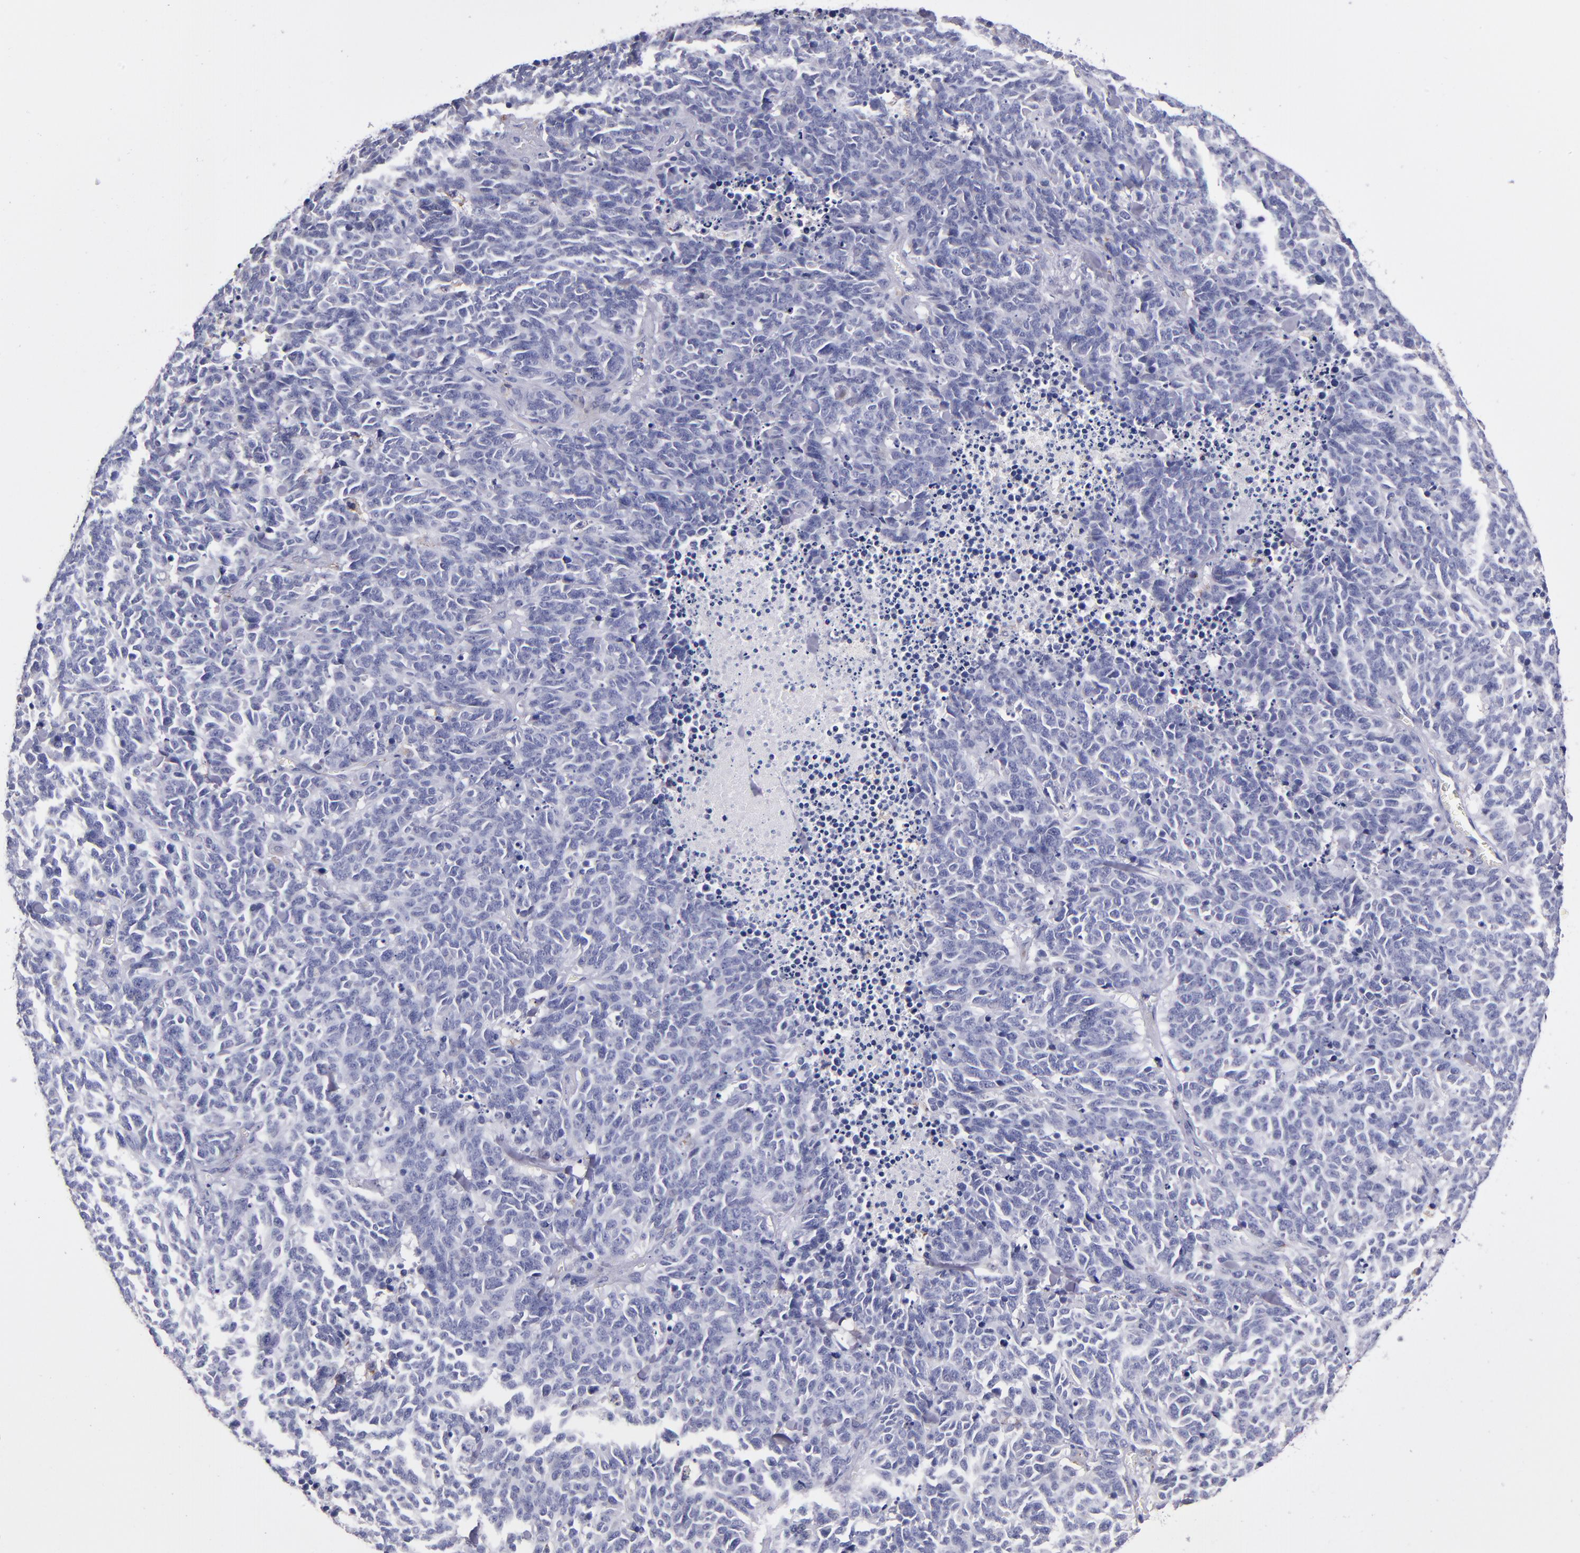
{"staining": {"intensity": "negative", "quantity": "none", "location": "none"}, "tissue": "lung cancer", "cell_type": "Tumor cells", "image_type": "cancer", "snomed": [{"axis": "morphology", "description": "Neoplasm, malignant, NOS"}, {"axis": "topography", "description": "Lung"}], "caption": "The image displays no staining of tumor cells in malignant neoplasm (lung).", "gene": "SELP", "patient": {"sex": "female", "age": 58}}